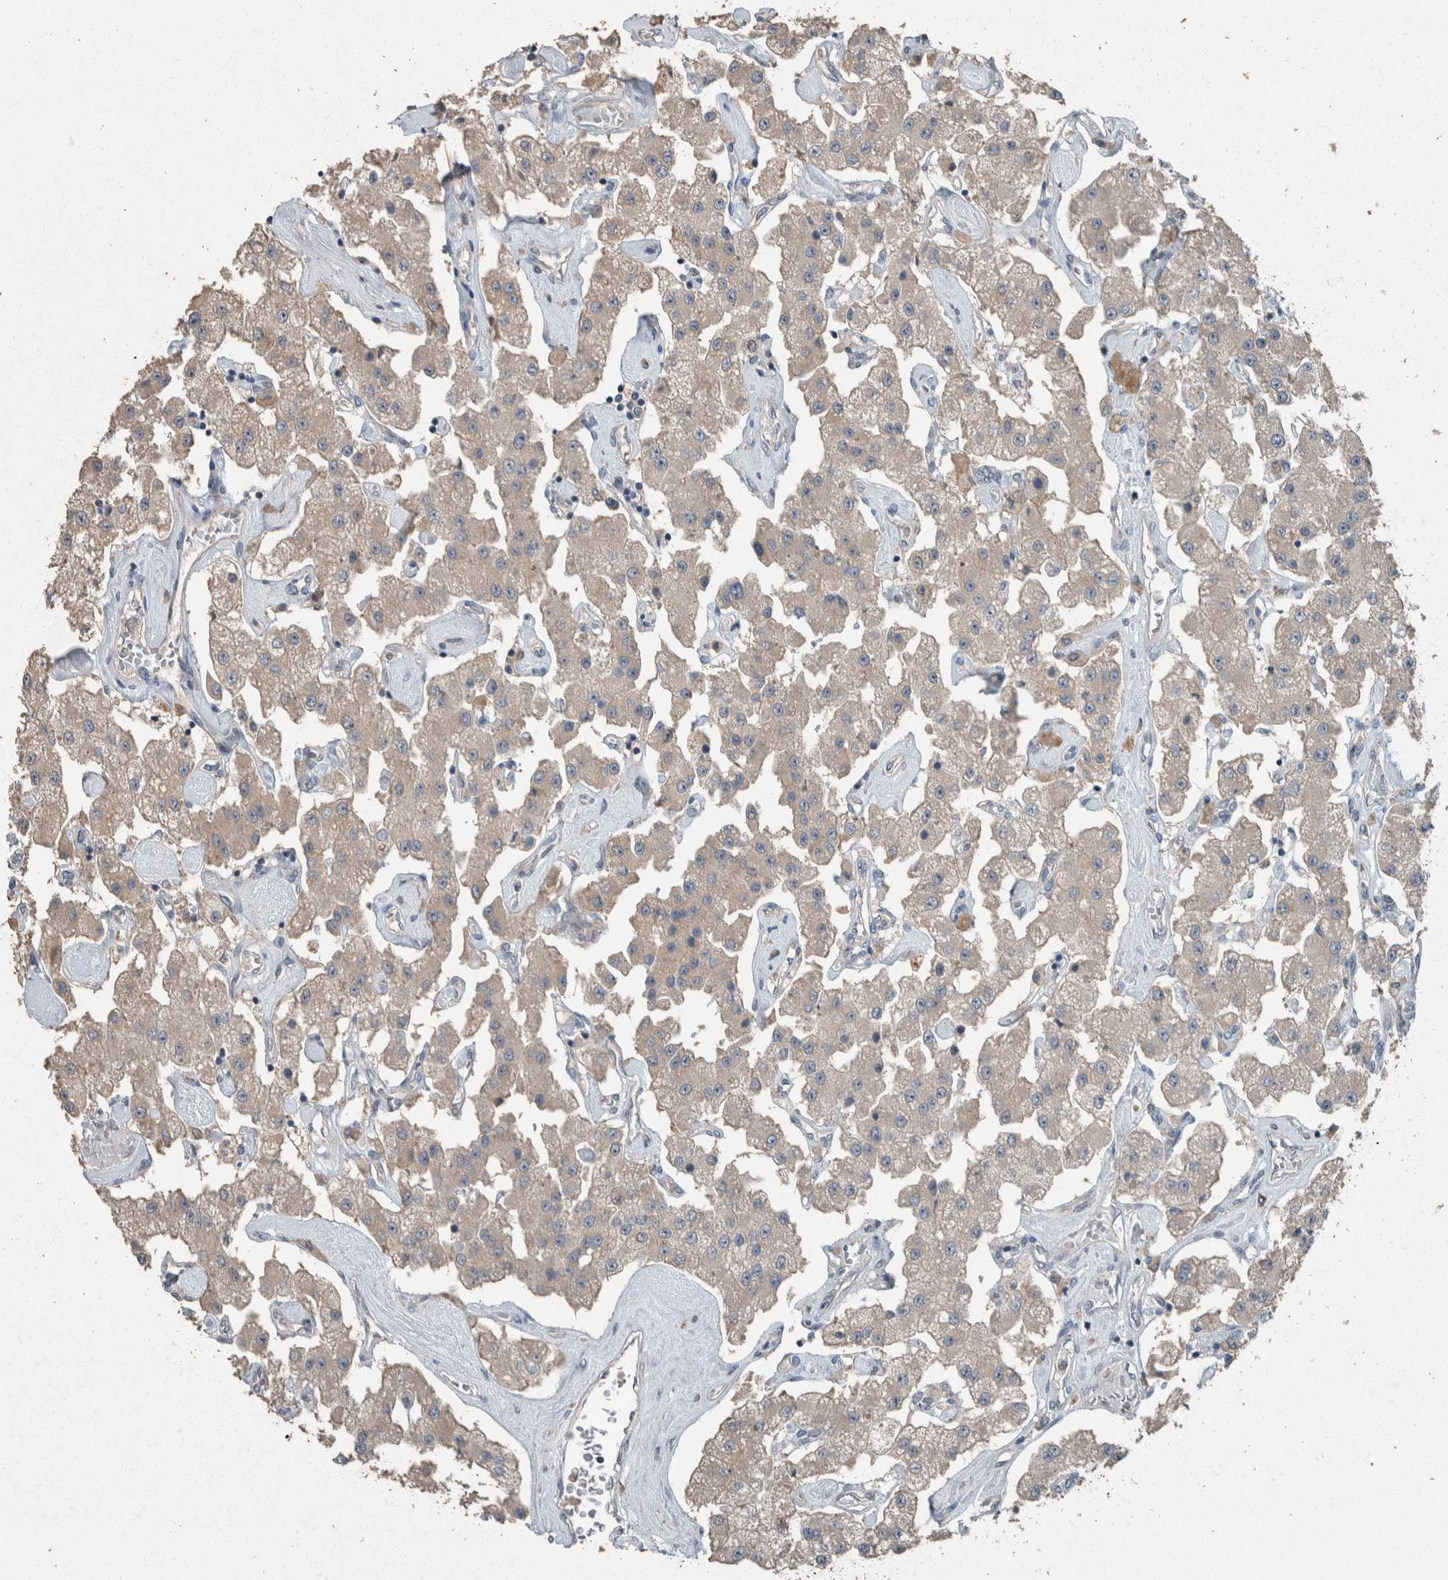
{"staining": {"intensity": "weak", "quantity": ">75%", "location": "cytoplasmic/membranous"}, "tissue": "carcinoid", "cell_type": "Tumor cells", "image_type": "cancer", "snomed": [{"axis": "morphology", "description": "Carcinoid, malignant, NOS"}, {"axis": "topography", "description": "Pancreas"}], "caption": "Malignant carcinoid stained with a protein marker exhibits weak staining in tumor cells.", "gene": "KNTC1", "patient": {"sex": "male", "age": 41}}